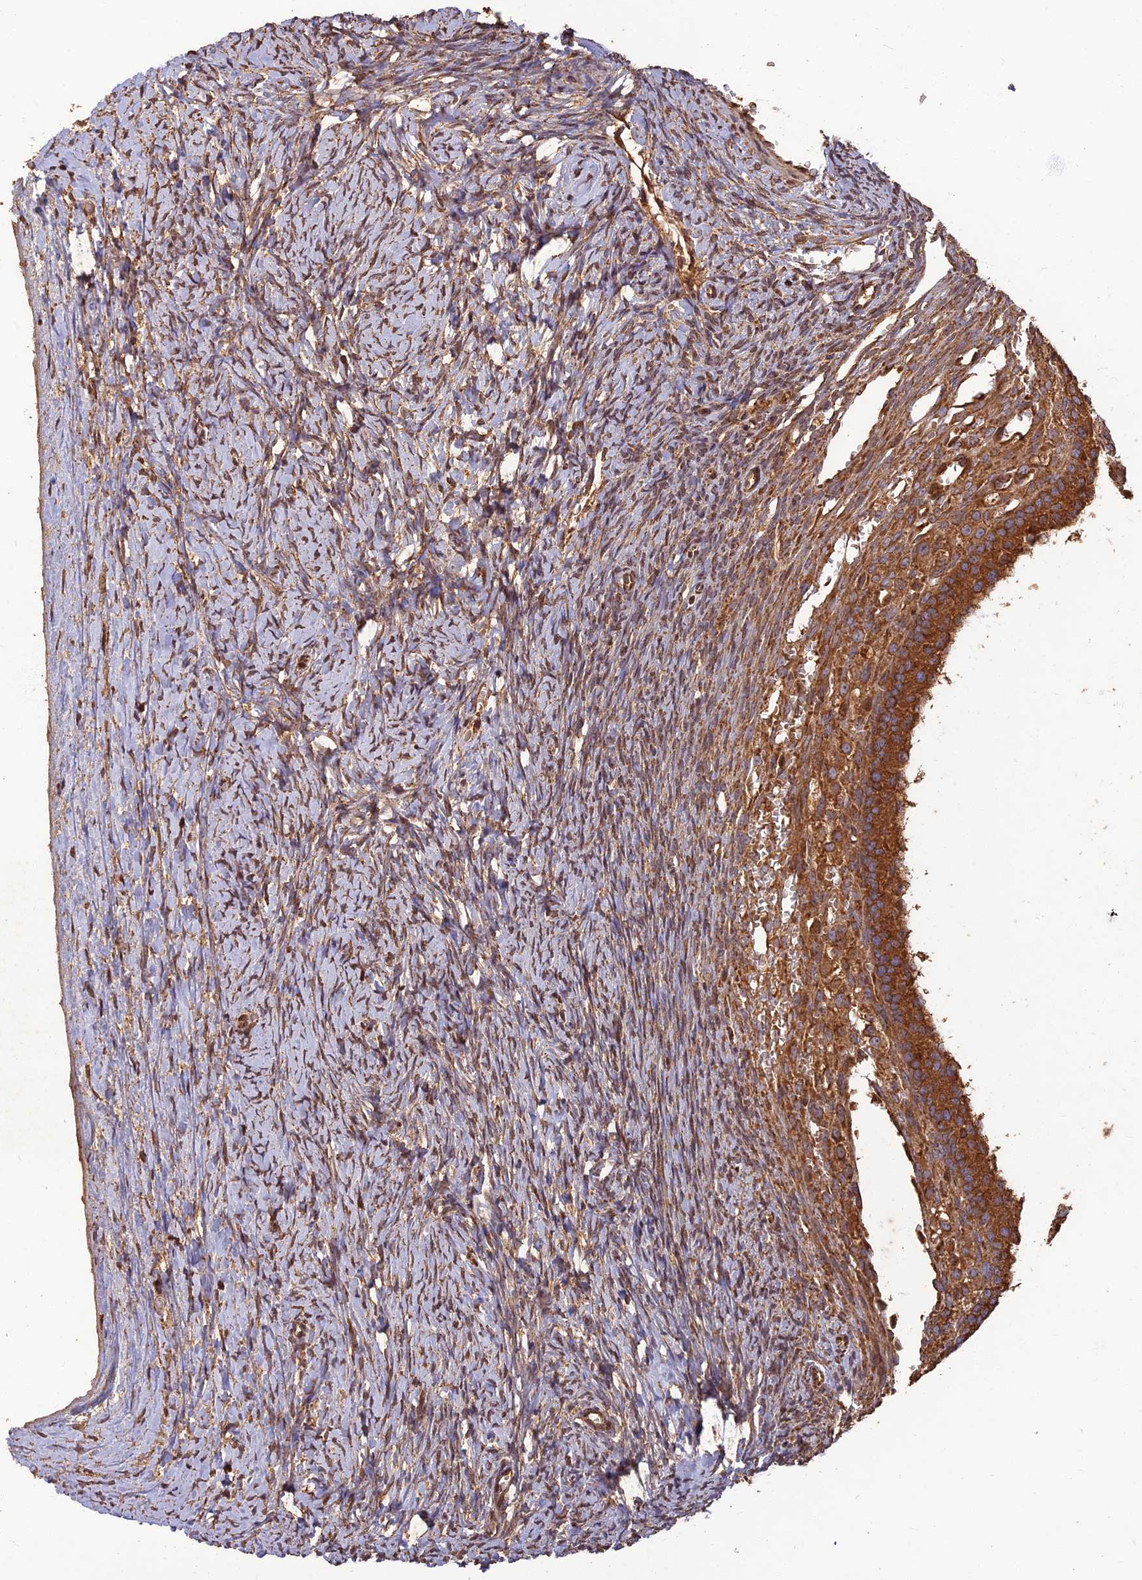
{"staining": {"intensity": "strong", "quantity": ">75%", "location": "cytoplasmic/membranous"}, "tissue": "ovary", "cell_type": "Follicle cells", "image_type": "normal", "snomed": [{"axis": "morphology", "description": "Normal tissue, NOS"}, {"axis": "morphology", "description": "Developmental malformation"}, {"axis": "topography", "description": "Ovary"}], "caption": "The histopathology image demonstrates immunohistochemical staining of normal ovary. There is strong cytoplasmic/membranous staining is seen in approximately >75% of follicle cells.", "gene": "CORO1C", "patient": {"sex": "female", "age": 39}}